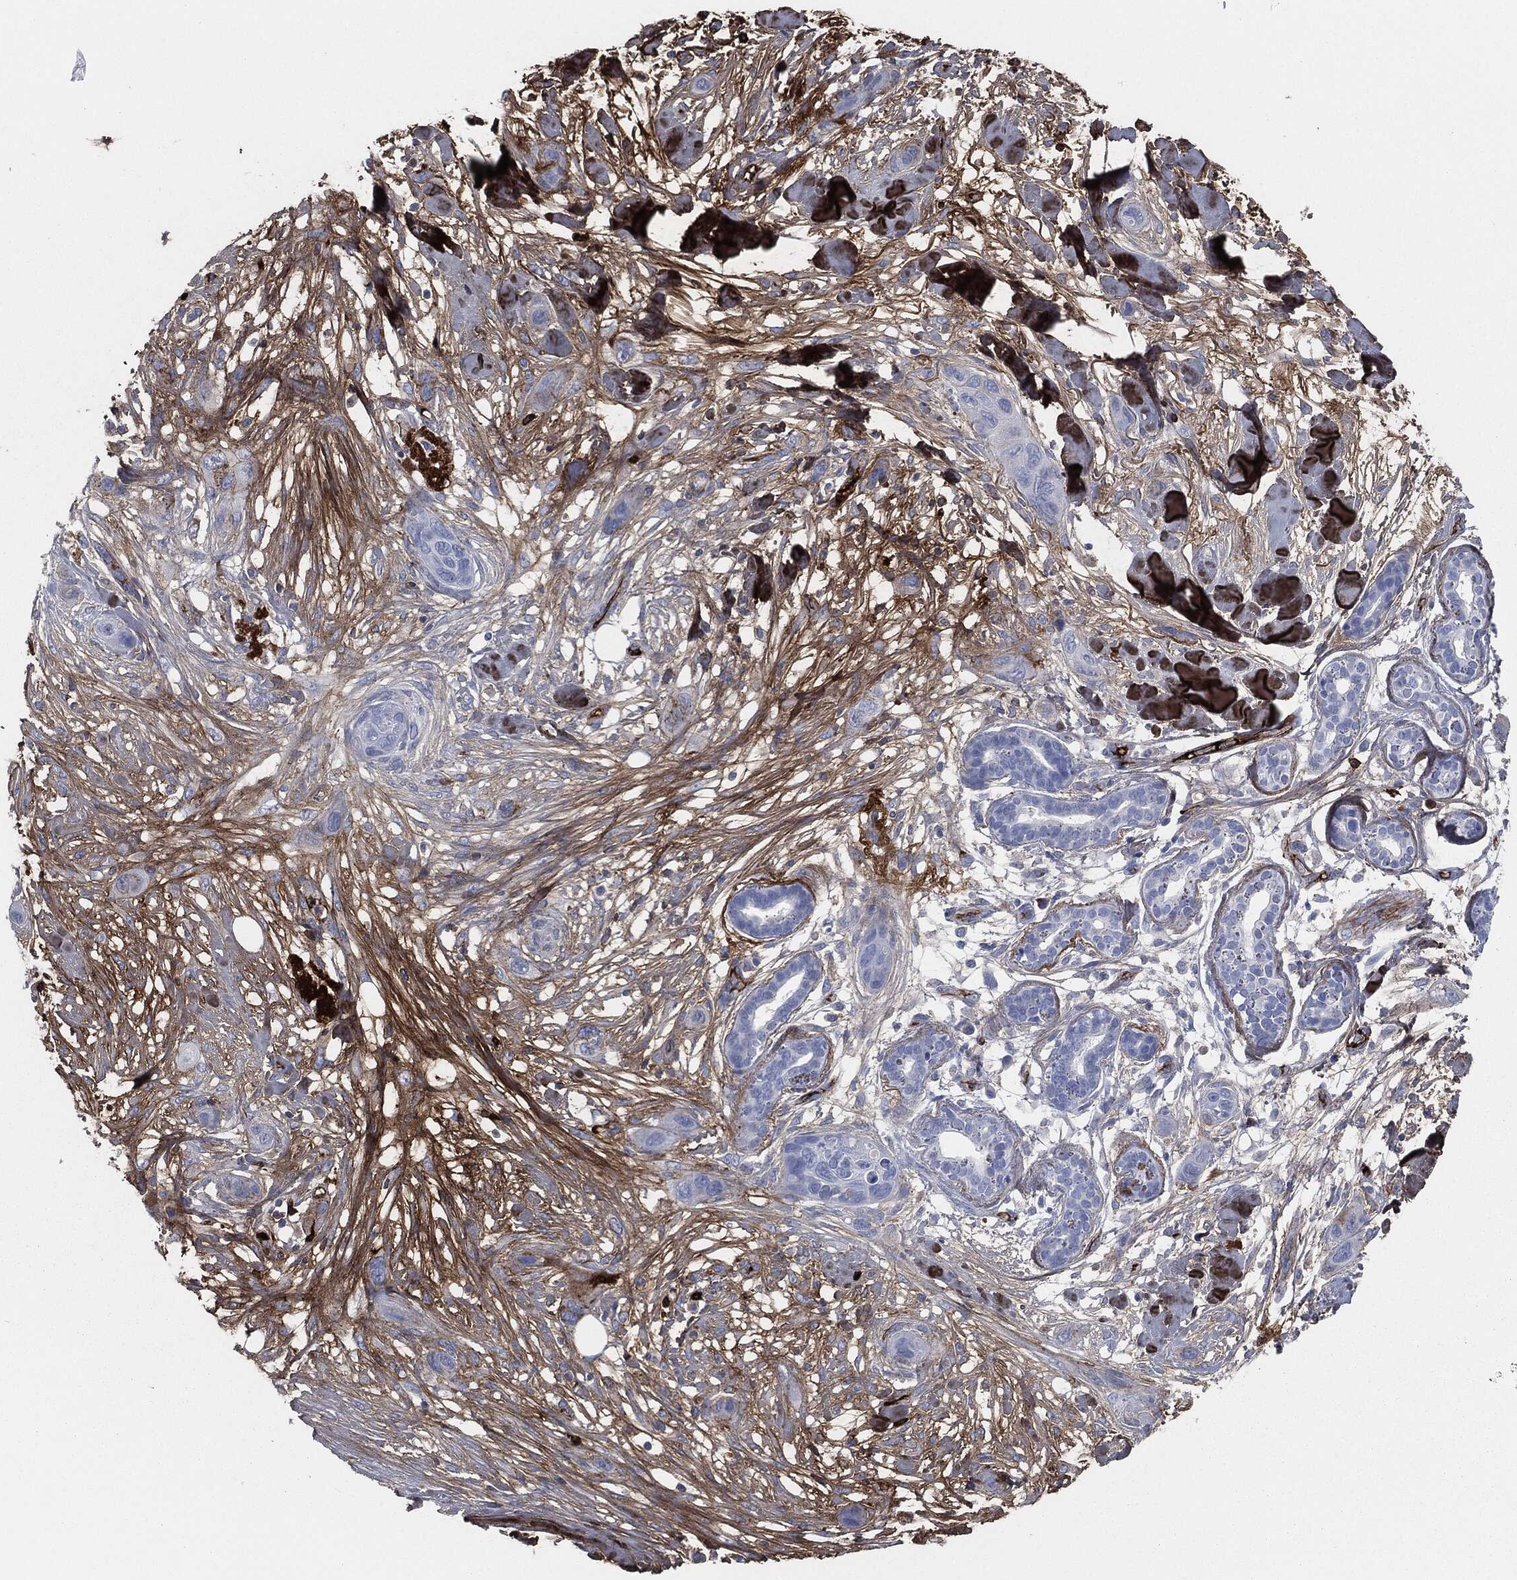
{"staining": {"intensity": "negative", "quantity": "none", "location": "none"}, "tissue": "skin cancer", "cell_type": "Tumor cells", "image_type": "cancer", "snomed": [{"axis": "morphology", "description": "Squamous cell carcinoma, NOS"}, {"axis": "topography", "description": "Skin"}], "caption": "IHC micrograph of human skin cancer (squamous cell carcinoma) stained for a protein (brown), which displays no staining in tumor cells. (Immunohistochemistry, brightfield microscopy, high magnification).", "gene": "APOB", "patient": {"sex": "male", "age": 78}}